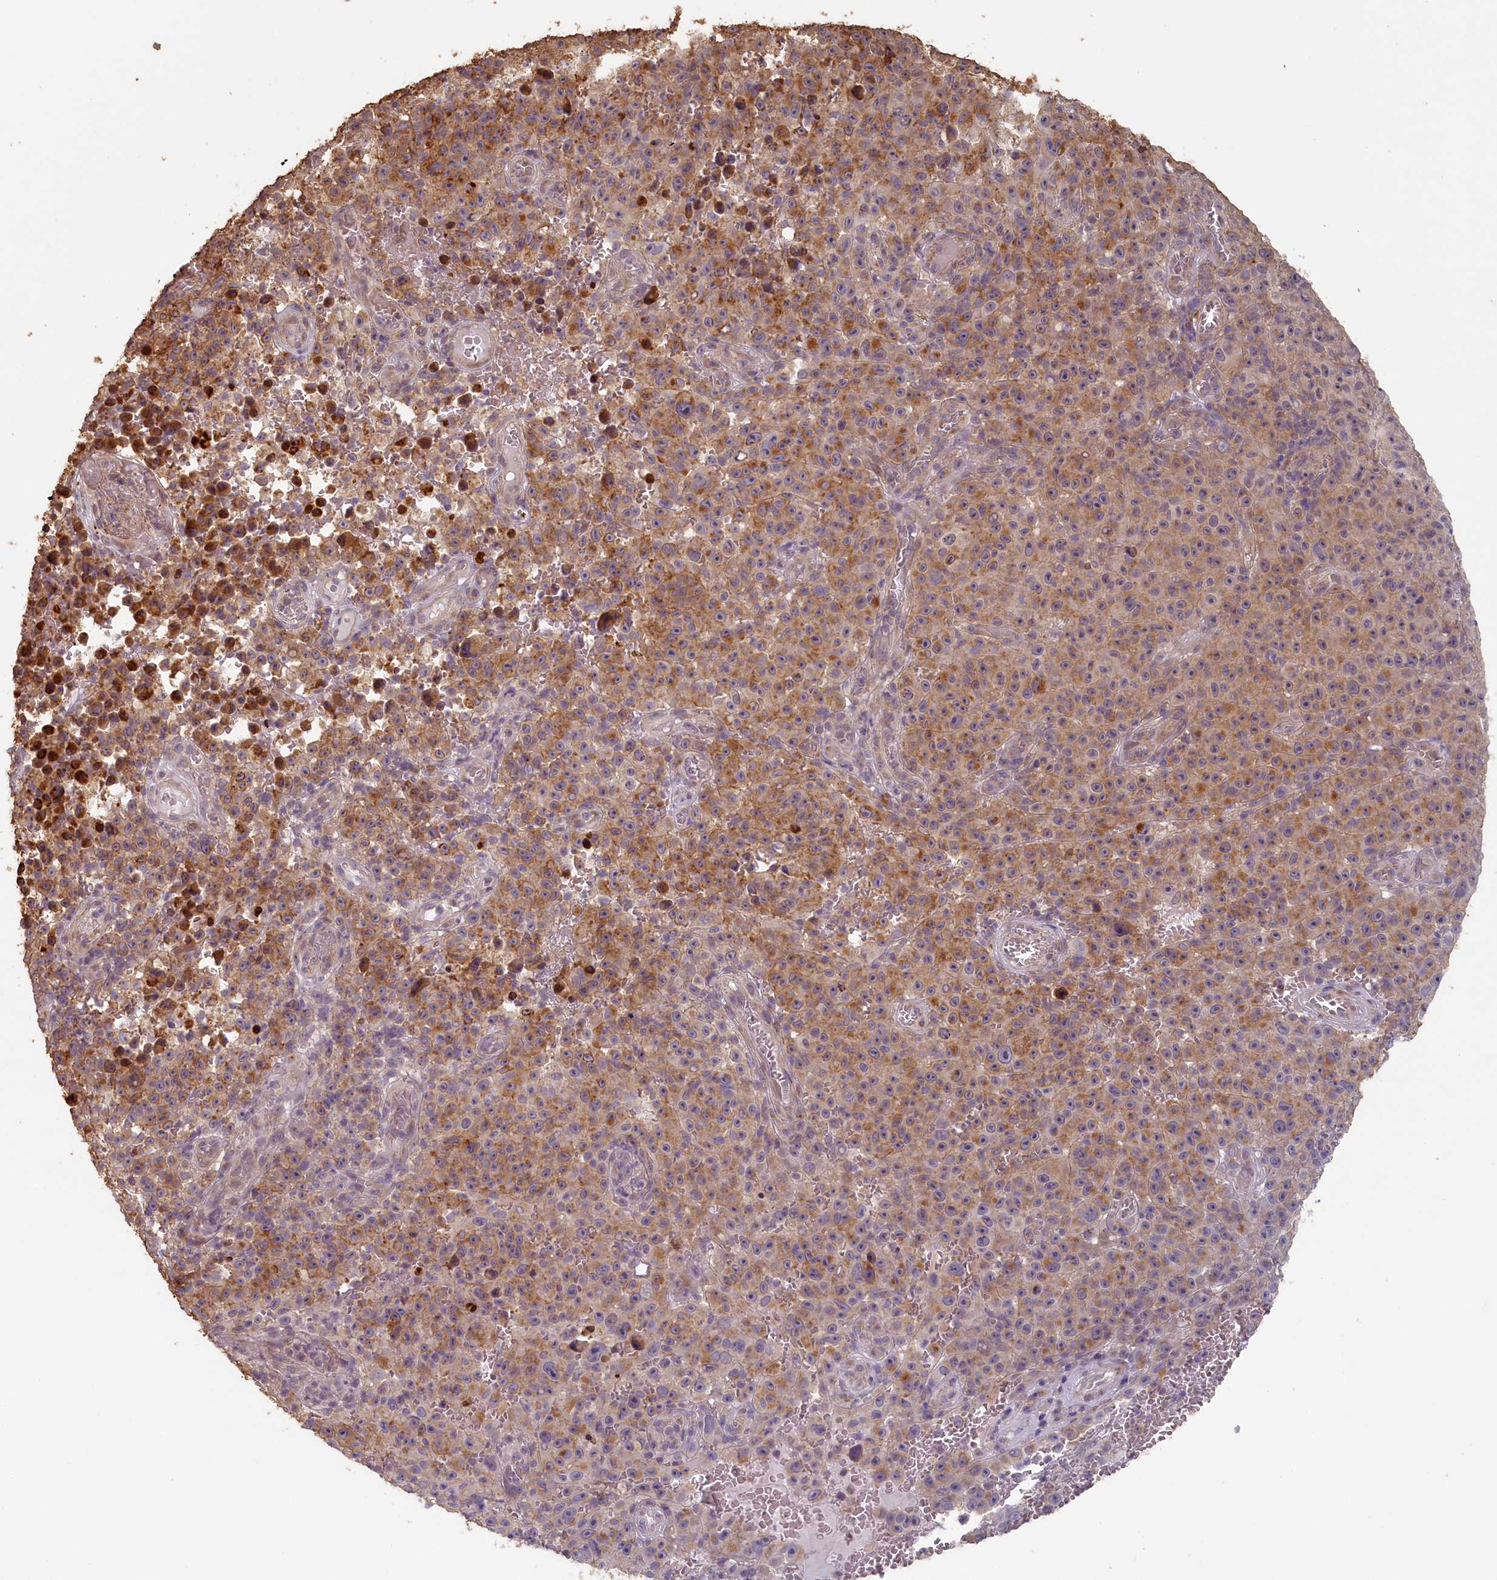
{"staining": {"intensity": "moderate", "quantity": ">75%", "location": "cytoplasmic/membranous"}, "tissue": "melanoma", "cell_type": "Tumor cells", "image_type": "cancer", "snomed": [{"axis": "morphology", "description": "Malignant melanoma, NOS"}, {"axis": "topography", "description": "Skin"}], "caption": "Melanoma was stained to show a protein in brown. There is medium levels of moderate cytoplasmic/membranous staining in about >75% of tumor cells. Immunohistochemistry stains the protein in brown and the nuclei are stained blue.", "gene": "STX16", "patient": {"sex": "female", "age": 82}}